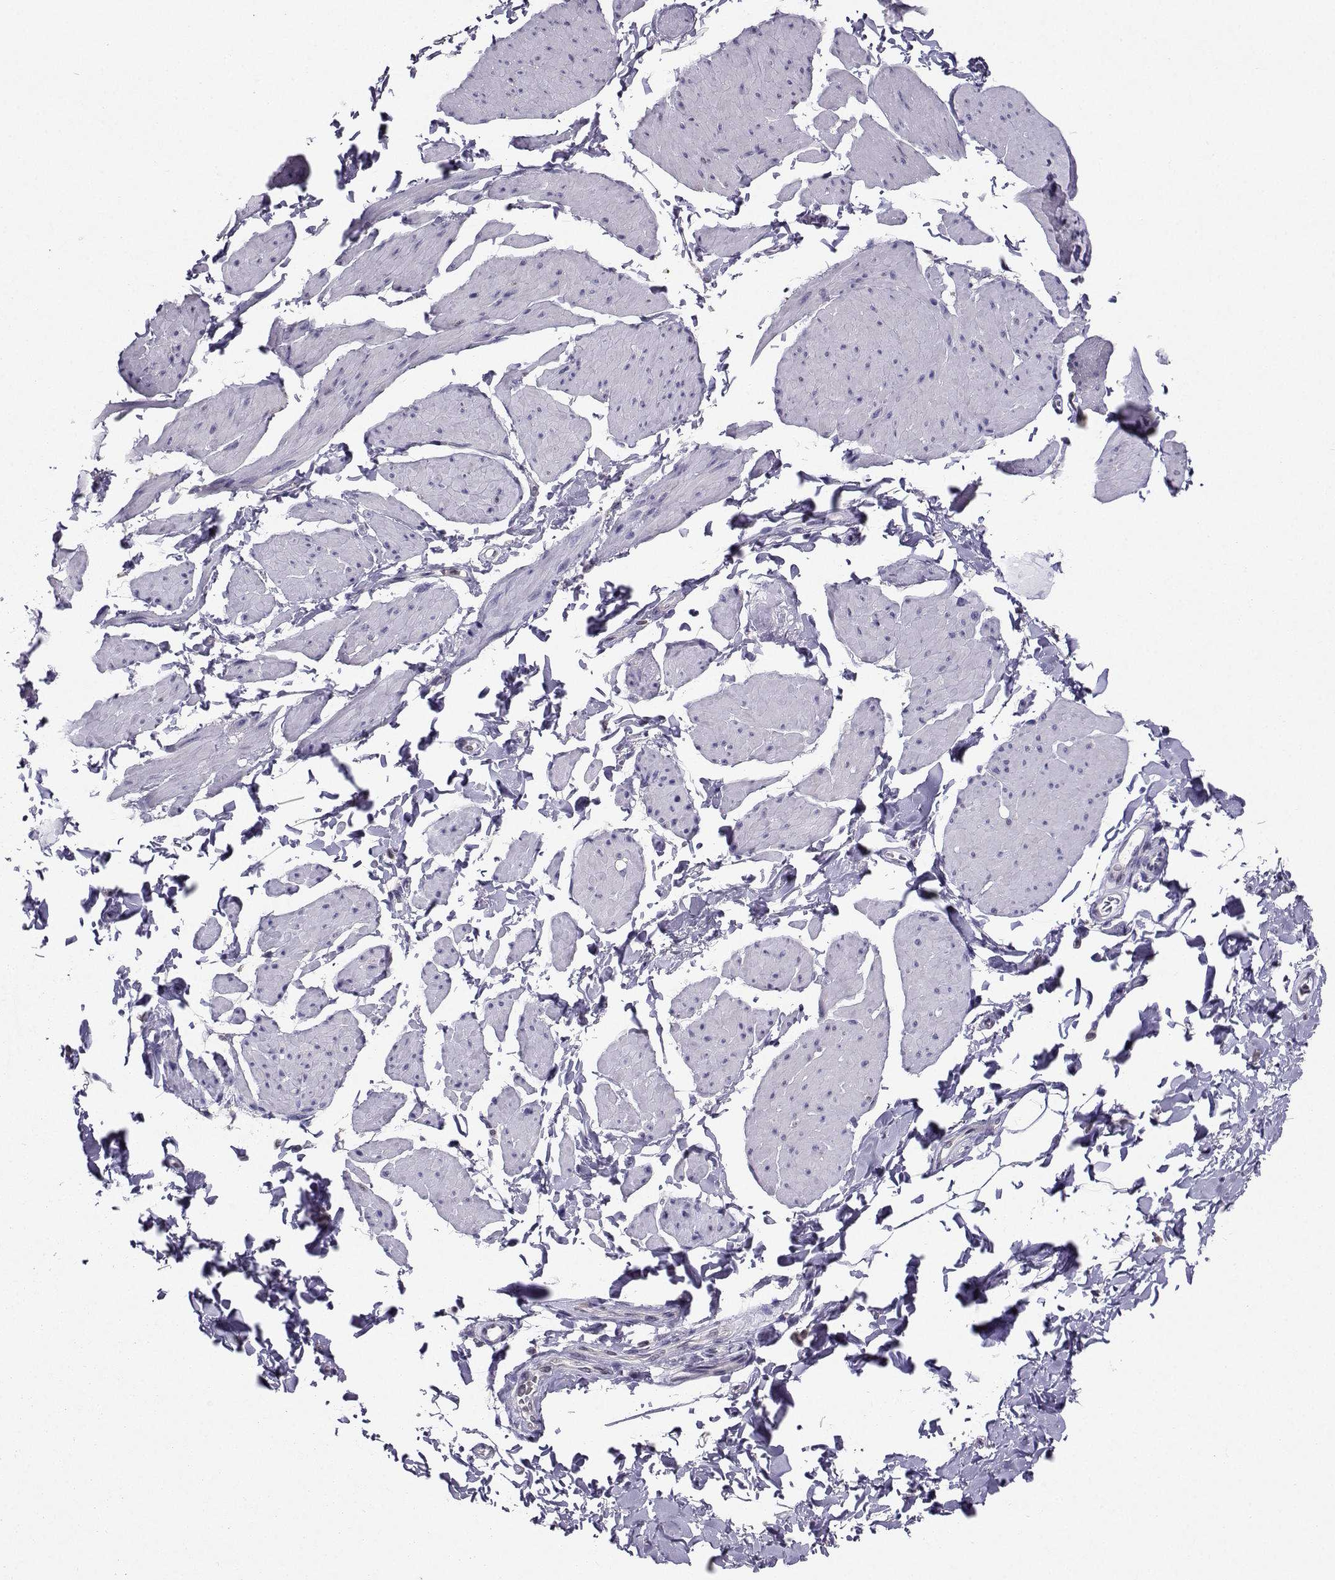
{"staining": {"intensity": "negative", "quantity": "none", "location": "none"}, "tissue": "smooth muscle", "cell_type": "Smooth muscle cells", "image_type": "normal", "snomed": [{"axis": "morphology", "description": "Normal tissue, NOS"}, {"axis": "topography", "description": "Adipose tissue"}, {"axis": "topography", "description": "Smooth muscle"}, {"axis": "topography", "description": "Peripheral nerve tissue"}], "caption": "Immunohistochemical staining of benign human smooth muscle displays no significant expression in smooth muscle cells.", "gene": "PGK1", "patient": {"sex": "male", "age": 83}}